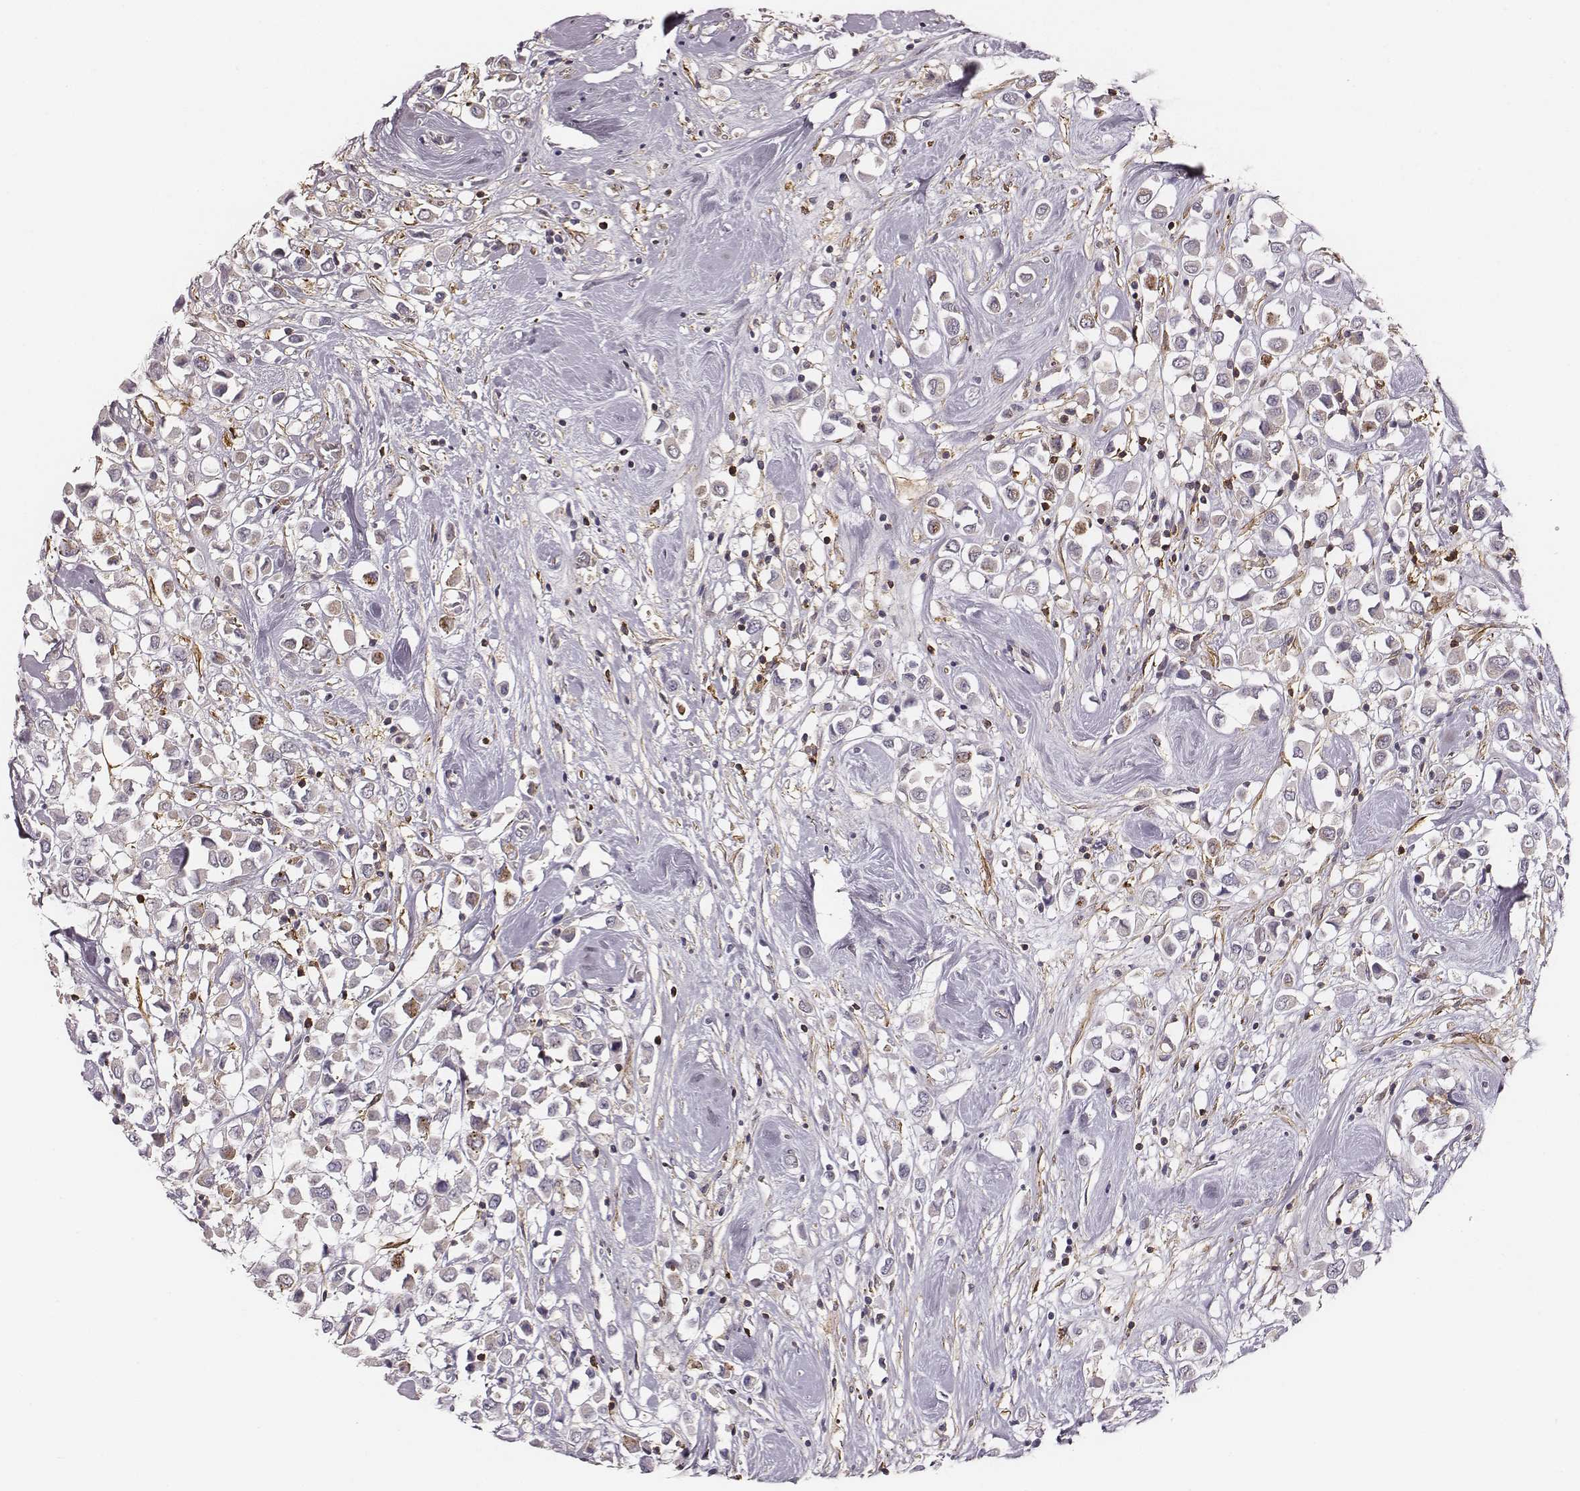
{"staining": {"intensity": "negative", "quantity": "none", "location": "none"}, "tissue": "breast cancer", "cell_type": "Tumor cells", "image_type": "cancer", "snomed": [{"axis": "morphology", "description": "Duct carcinoma"}, {"axis": "topography", "description": "Breast"}], "caption": "A photomicrograph of breast cancer stained for a protein displays no brown staining in tumor cells.", "gene": "ZYX", "patient": {"sex": "female", "age": 61}}